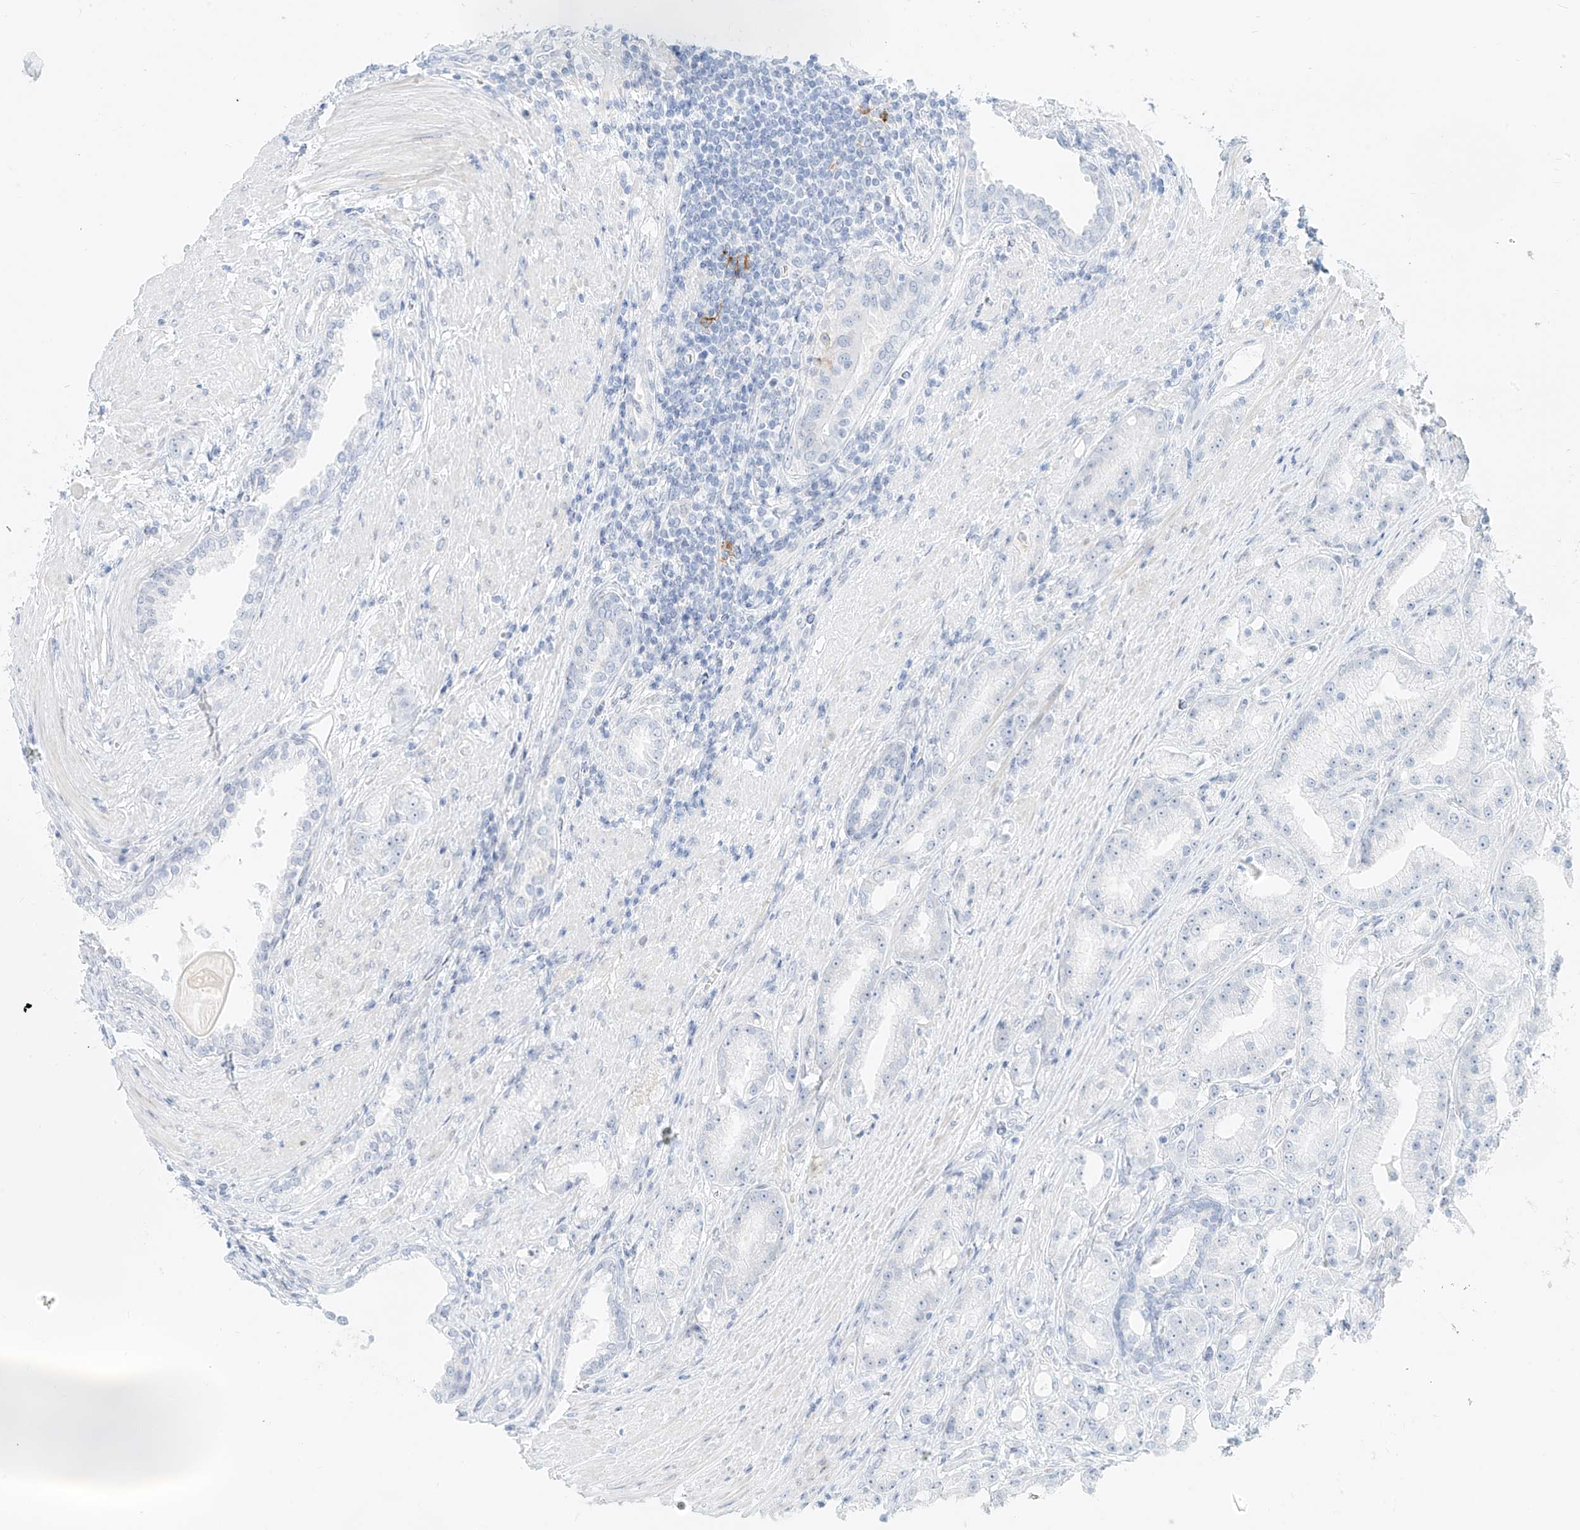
{"staining": {"intensity": "negative", "quantity": "none", "location": "none"}, "tissue": "prostate cancer", "cell_type": "Tumor cells", "image_type": "cancer", "snomed": [{"axis": "morphology", "description": "Adenocarcinoma, Low grade"}, {"axis": "topography", "description": "Prostate"}], "caption": "DAB immunohistochemical staining of prostate adenocarcinoma (low-grade) reveals no significant staining in tumor cells.", "gene": "NHSL1", "patient": {"sex": "male", "age": 67}}